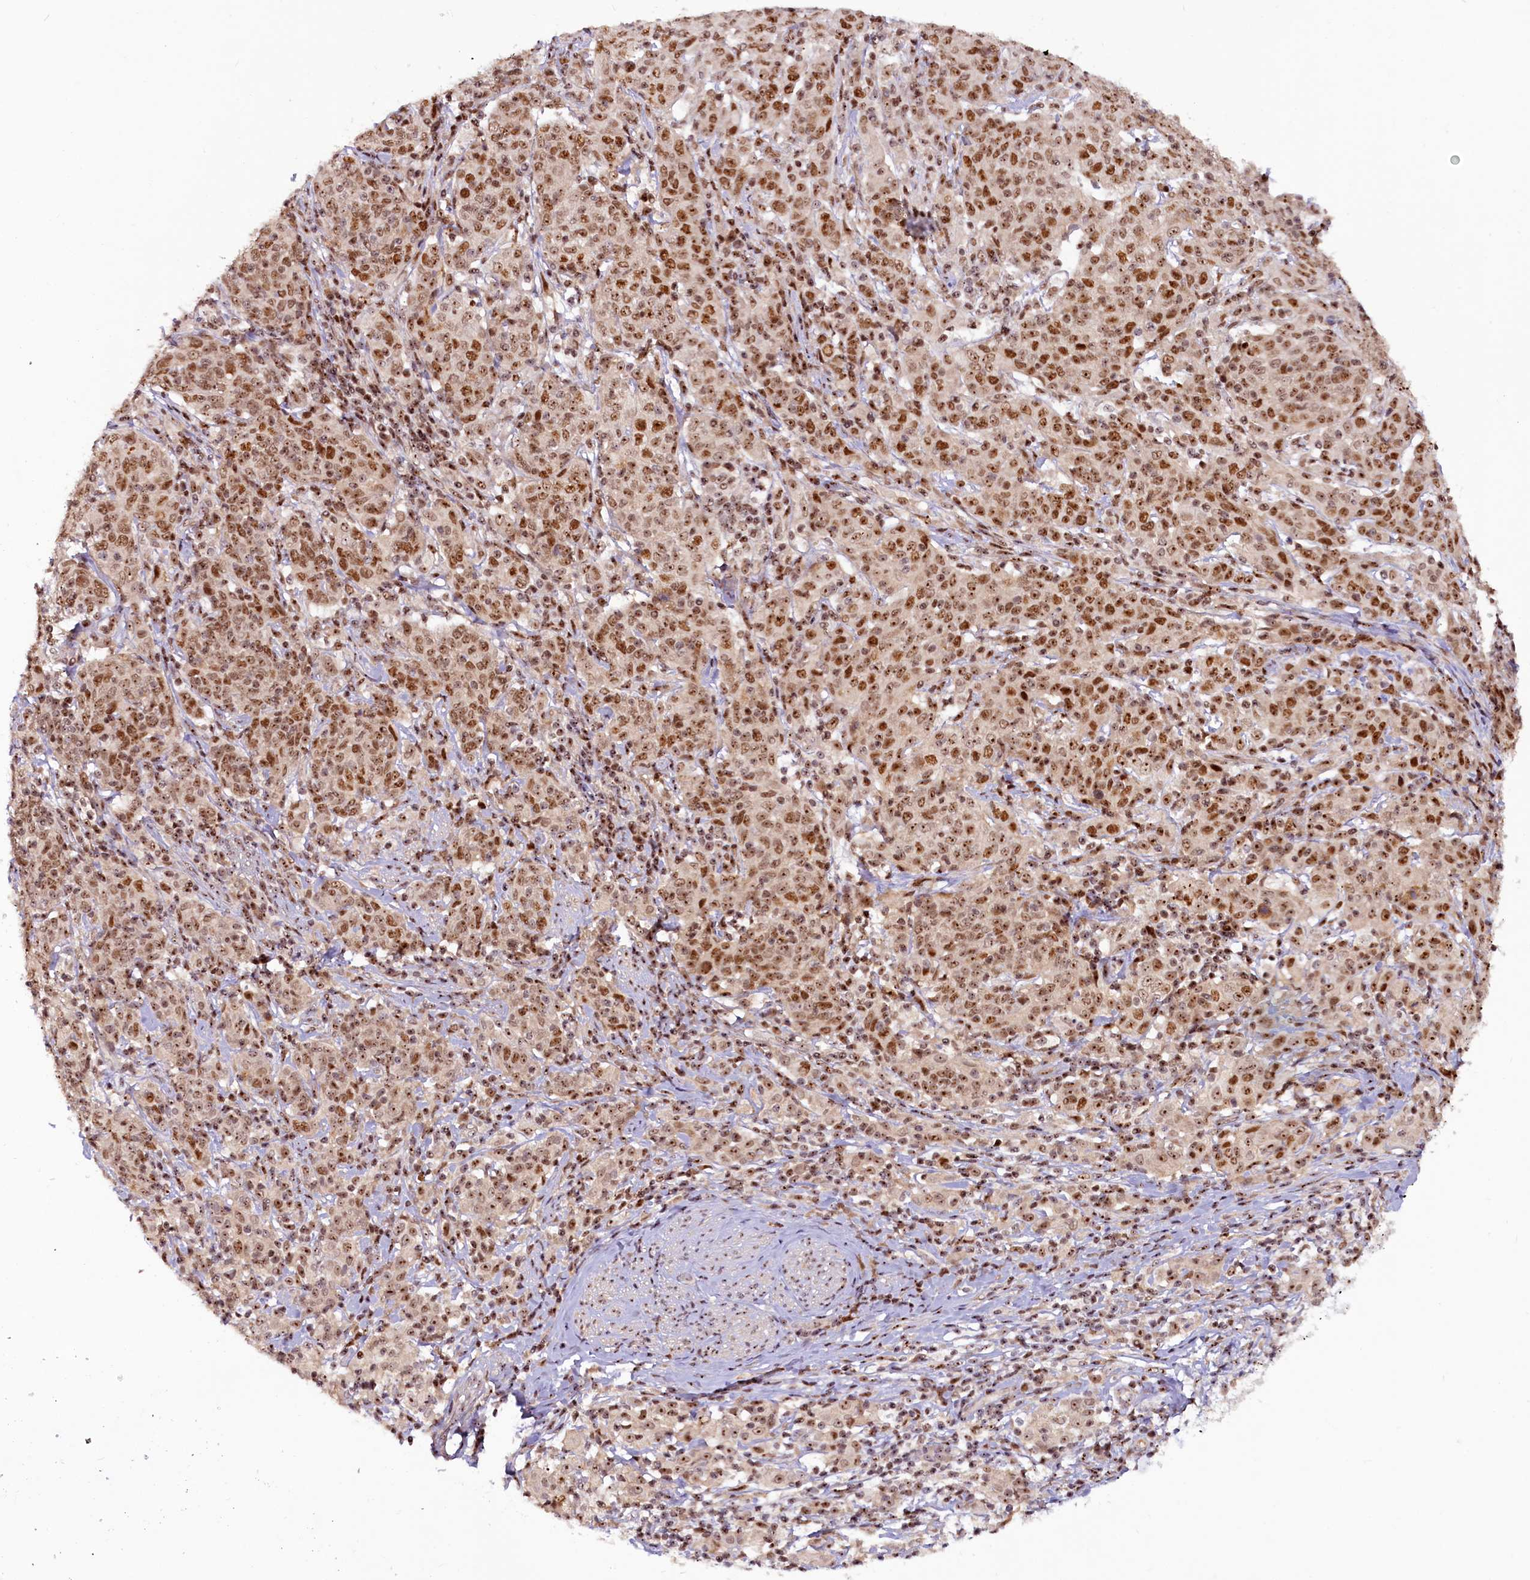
{"staining": {"intensity": "moderate", "quantity": ">75%", "location": "nuclear"}, "tissue": "cervical cancer", "cell_type": "Tumor cells", "image_type": "cancer", "snomed": [{"axis": "morphology", "description": "Squamous cell carcinoma, NOS"}, {"axis": "topography", "description": "Cervix"}], "caption": "A brown stain shows moderate nuclear staining of a protein in human squamous cell carcinoma (cervical) tumor cells.", "gene": "TCOF1", "patient": {"sex": "female", "age": 67}}